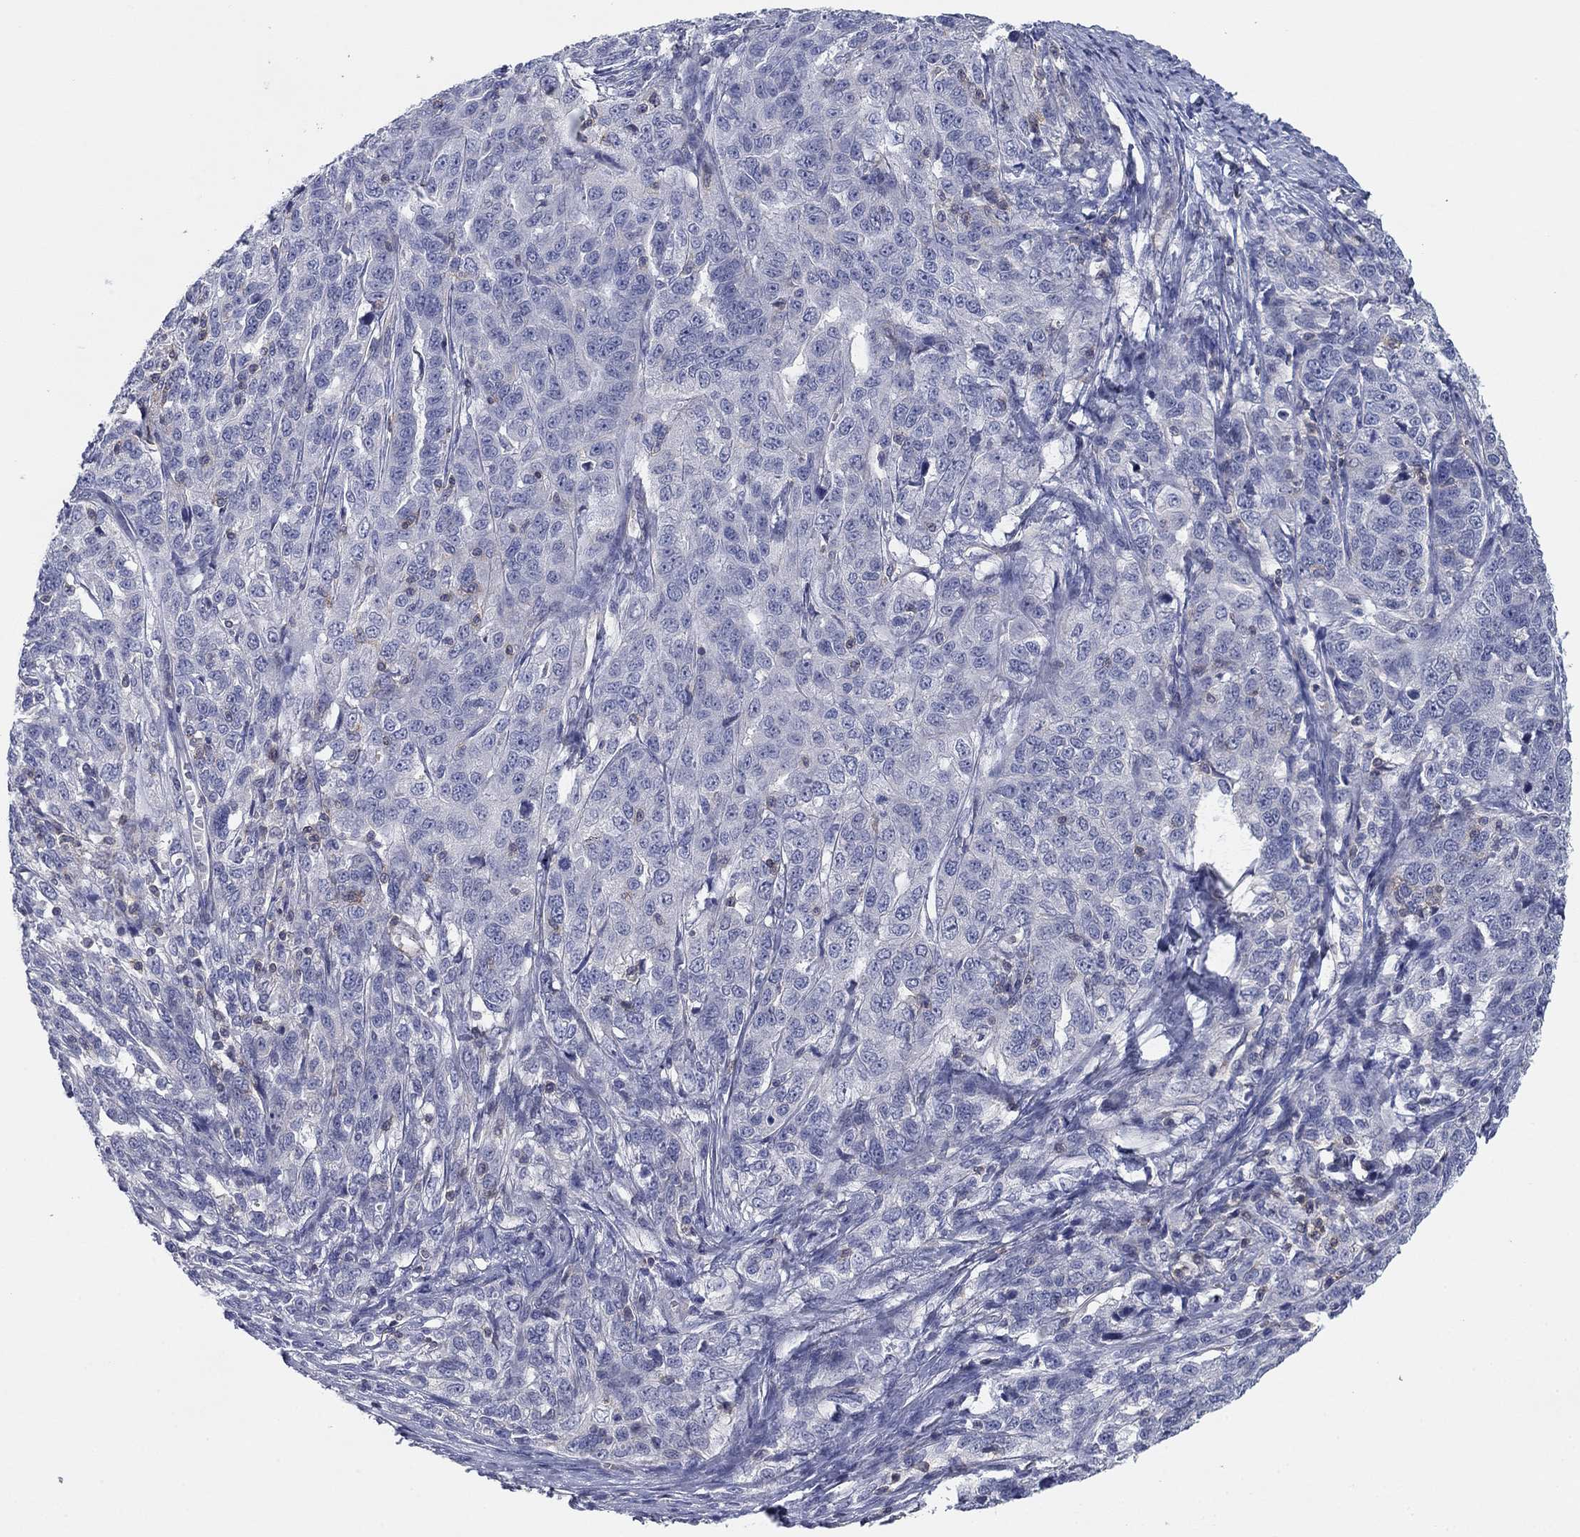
{"staining": {"intensity": "negative", "quantity": "none", "location": "none"}, "tissue": "ovarian cancer", "cell_type": "Tumor cells", "image_type": "cancer", "snomed": [{"axis": "morphology", "description": "Cystadenocarcinoma, serous, NOS"}, {"axis": "topography", "description": "Ovary"}], "caption": "Histopathology image shows no protein staining in tumor cells of ovarian serous cystadenocarcinoma tissue.", "gene": "PSD4", "patient": {"sex": "female", "age": 71}}